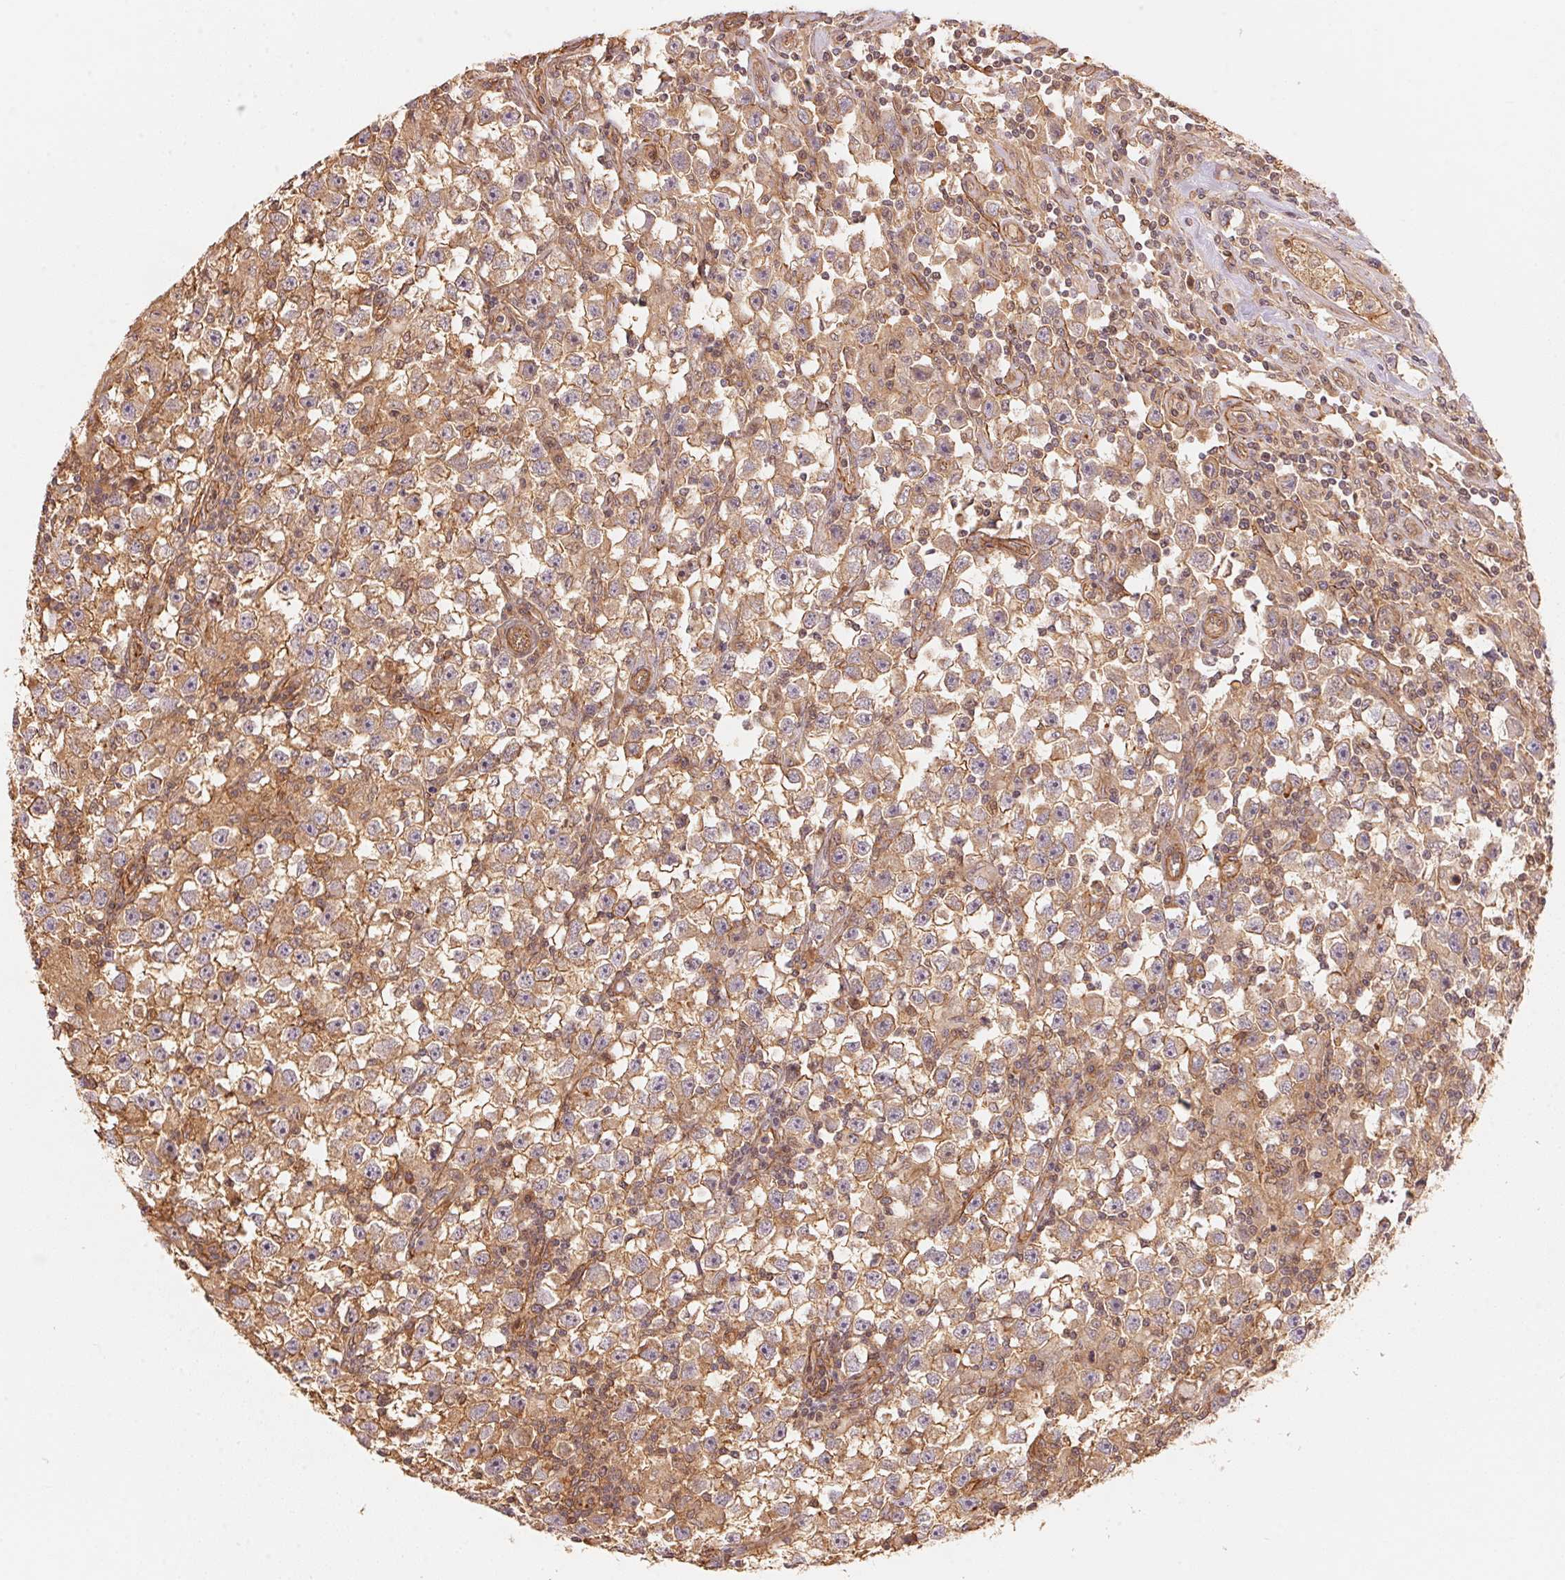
{"staining": {"intensity": "moderate", "quantity": ">75%", "location": "cytoplasmic/membranous"}, "tissue": "testis cancer", "cell_type": "Tumor cells", "image_type": "cancer", "snomed": [{"axis": "morphology", "description": "Seminoma, NOS"}, {"axis": "topography", "description": "Testis"}], "caption": "Approximately >75% of tumor cells in human testis cancer show moderate cytoplasmic/membranous protein staining as visualized by brown immunohistochemical staining.", "gene": "TNIP2", "patient": {"sex": "male", "age": 33}}